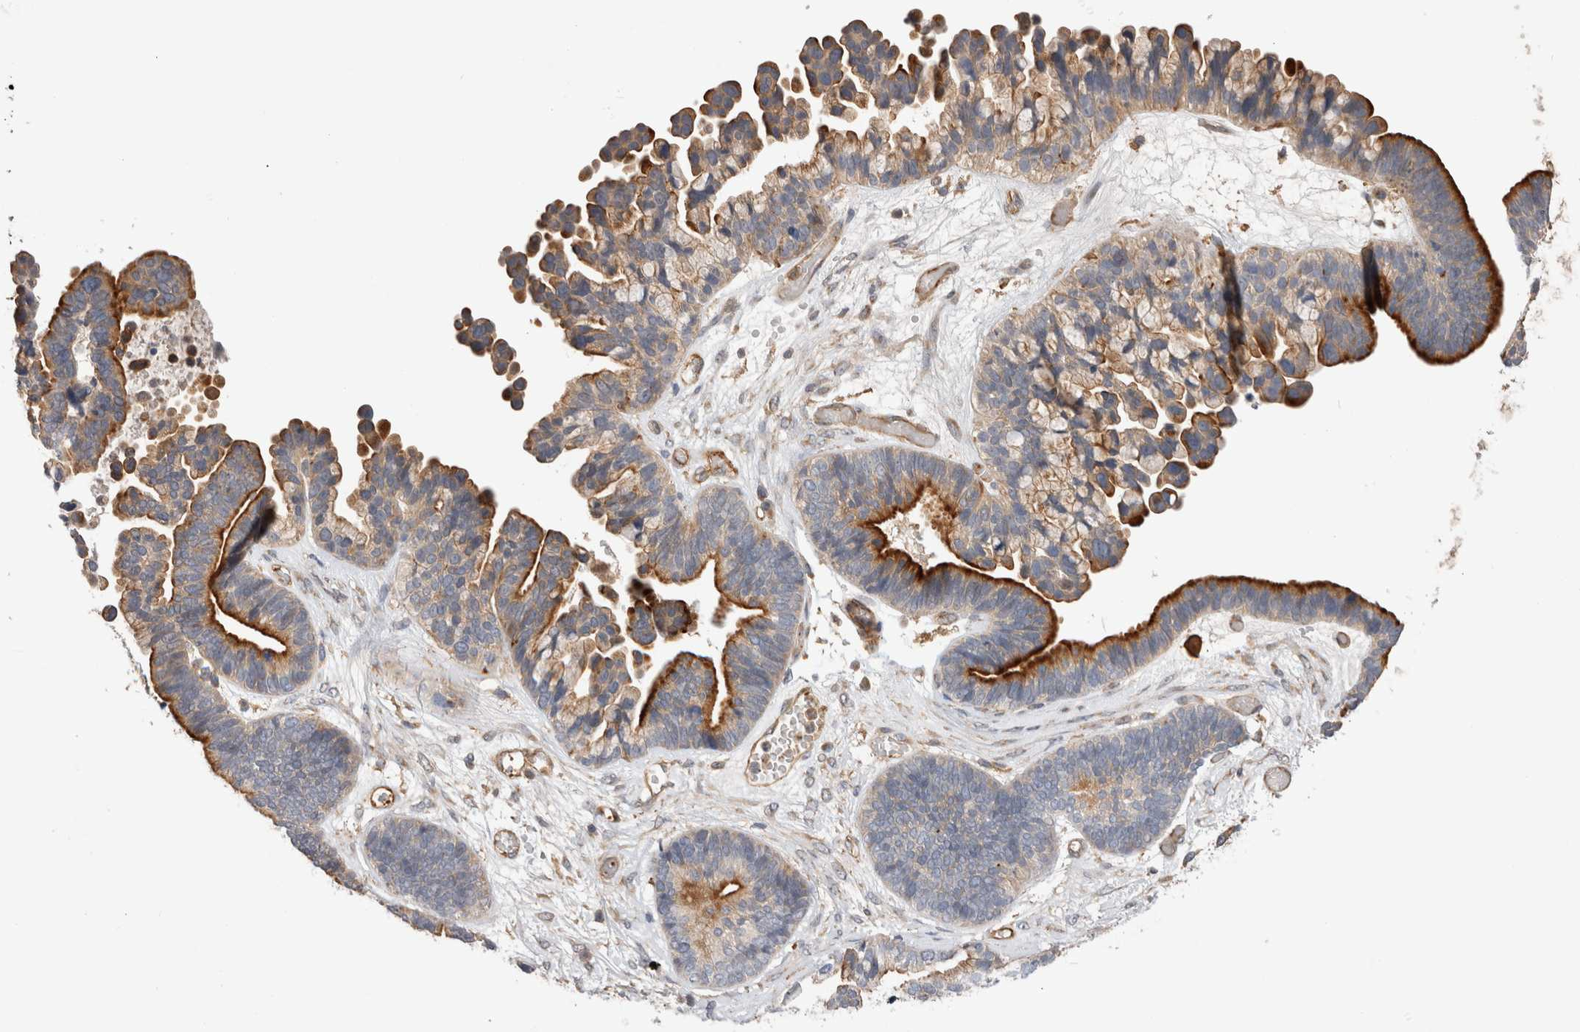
{"staining": {"intensity": "strong", "quantity": ">75%", "location": "cytoplasmic/membranous"}, "tissue": "ovarian cancer", "cell_type": "Tumor cells", "image_type": "cancer", "snomed": [{"axis": "morphology", "description": "Cystadenocarcinoma, serous, NOS"}, {"axis": "topography", "description": "Ovary"}], "caption": "Protein expression analysis of human ovarian serous cystadenocarcinoma reveals strong cytoplasmic/membranous expression in approximately >75% of tumor cells.", "gene": "BNIP2", "patient": {"sex": "female", "age": 56}}